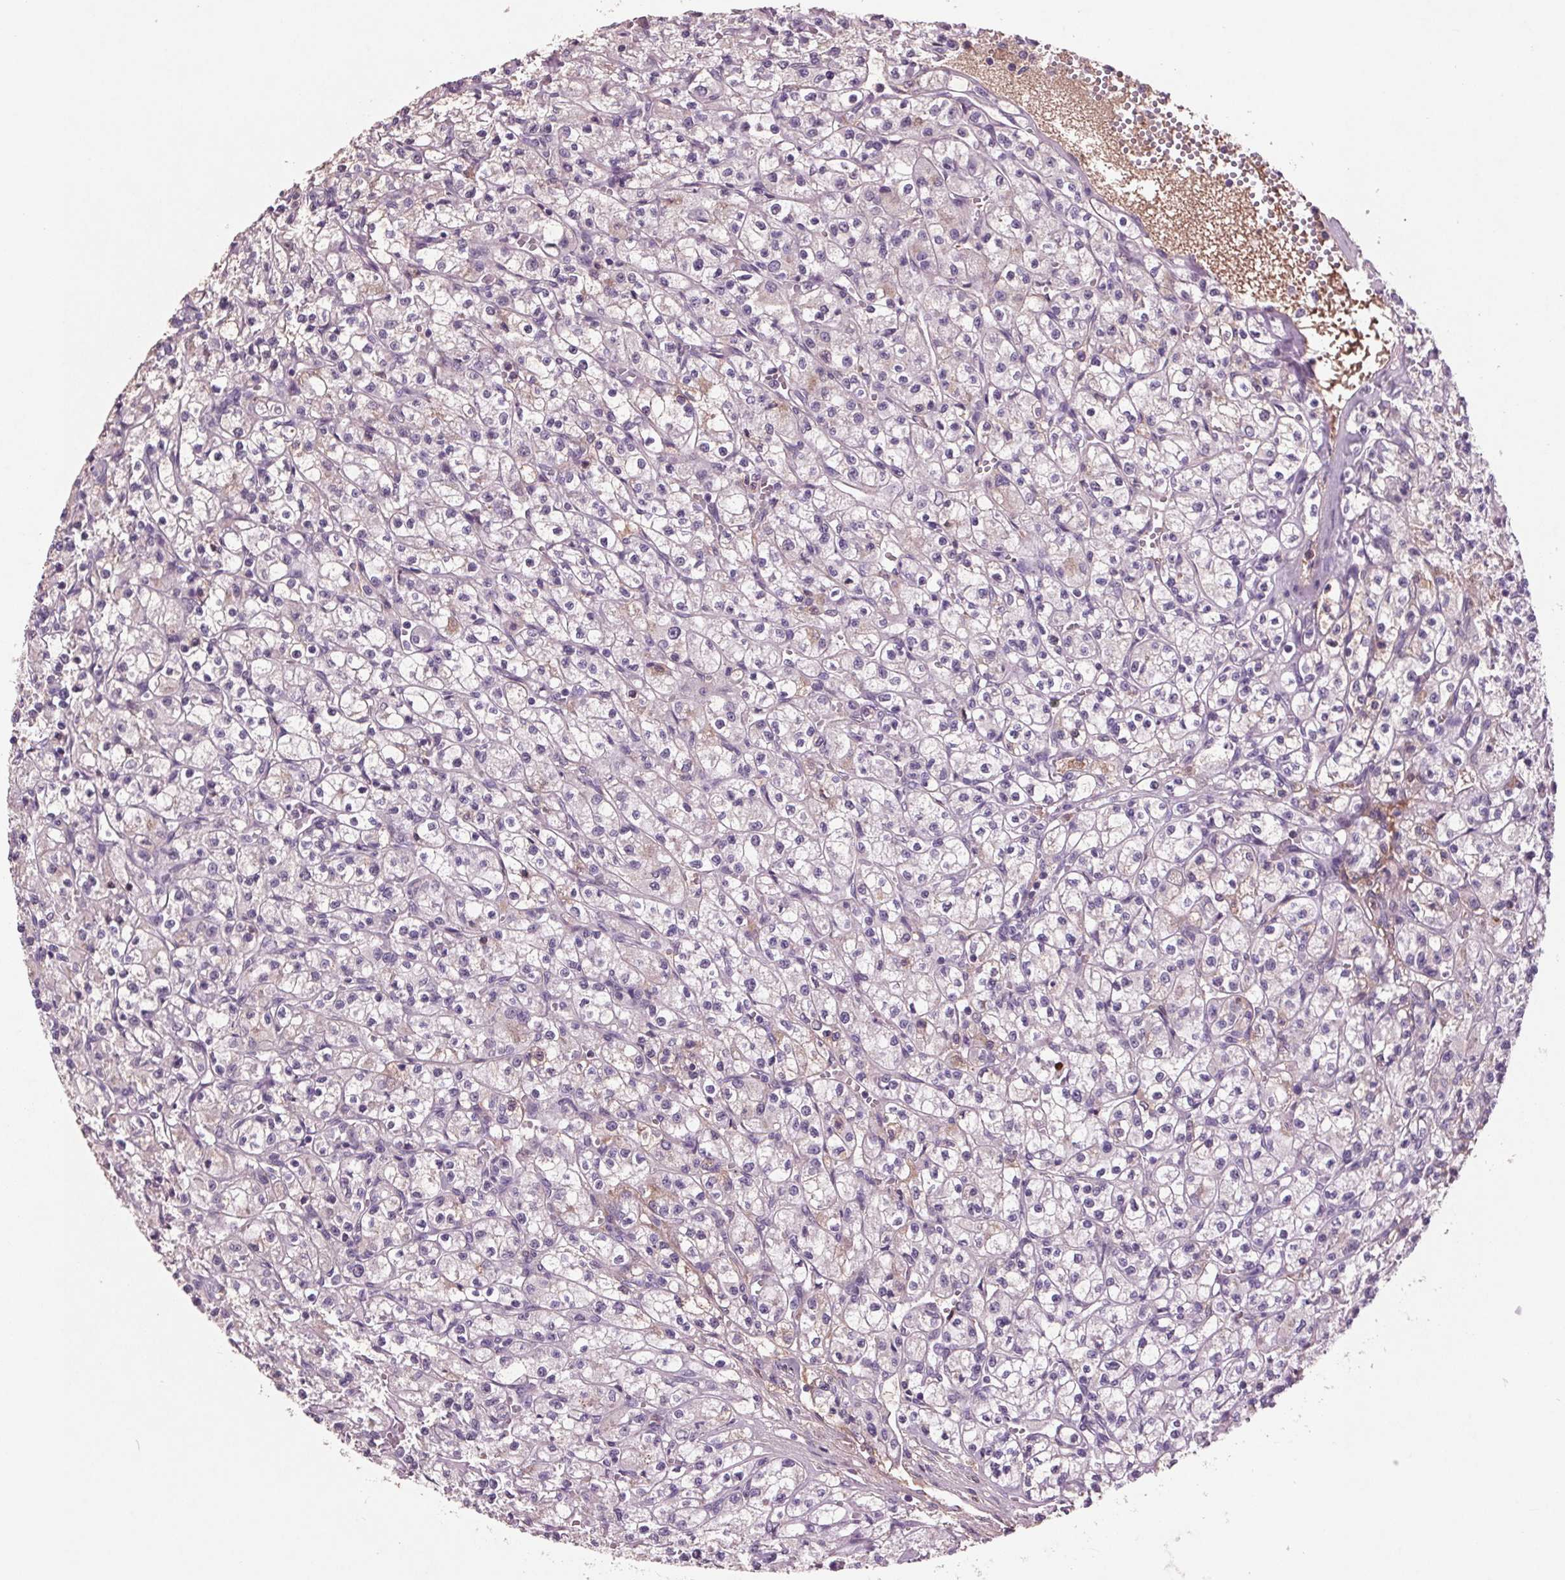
{"staining": {"intensity": "weak", "quantity": "<25%", "location": "cytoplasmic/membranous"}, "tissue": "renal cancer", "cell_type": "Tumor cells", "image_type": "cancer", "snomed": [{"axis": "morphology", "description": "Adenocarcinoma, NOS"}, {"axis": "topography", "description": "Kidney"}], "caption": "Protein analysis of renal cancer (adenocarcinoma) shows no significant positivity in tumor cells. (DAB IHC visualized using brightfield microscopy, high magnification).", "gene": "C6", "patient": {"sex": "female", "age": 70}}